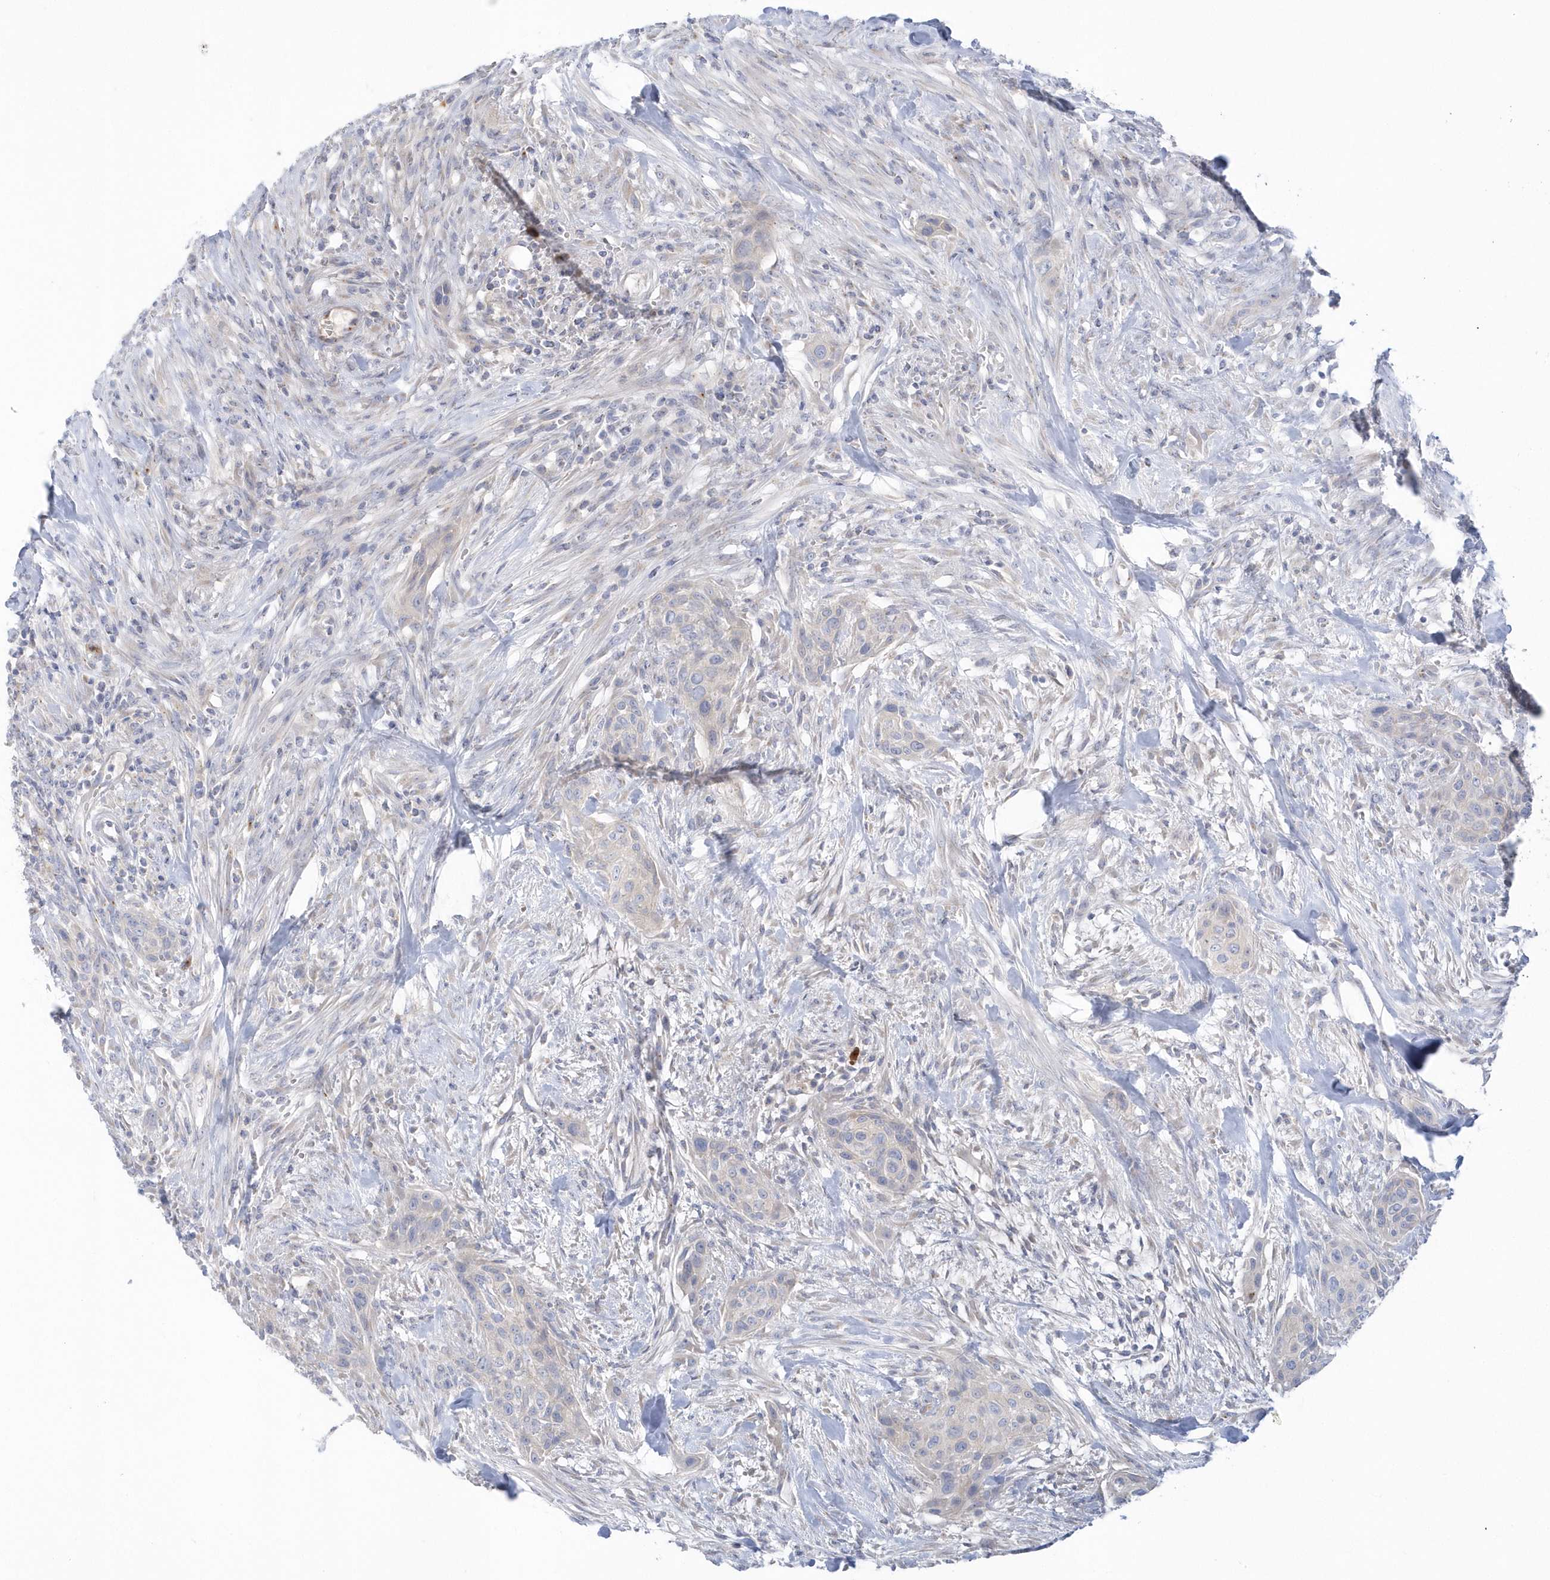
{"staining": {"intensity": "negative", "quantity": "none", "location": "none"}, "tissue": "urothelial cancer", "cell_type": "Tumor cells", "image_type": "cancer", "snomed": [{"axis": "morphology", "description": "Urothelial carcinoma, High grade"}, {"axis": "topography", "description": "Urinary bladder"}], "caption": "Immunohistochemistry histopathology image of neoplastic tissue: human urothelial carcinoma (high-grade) stained with DAB displays no significant protein staining in tumor cells. The staining is performed using DAB (3,3'-diaminobenzidine) brown chromogen with nuclei counter-stained in using hematoxylin.", "gene": "SEMA3D", "patient": {"sex": "male", "age": 35}}